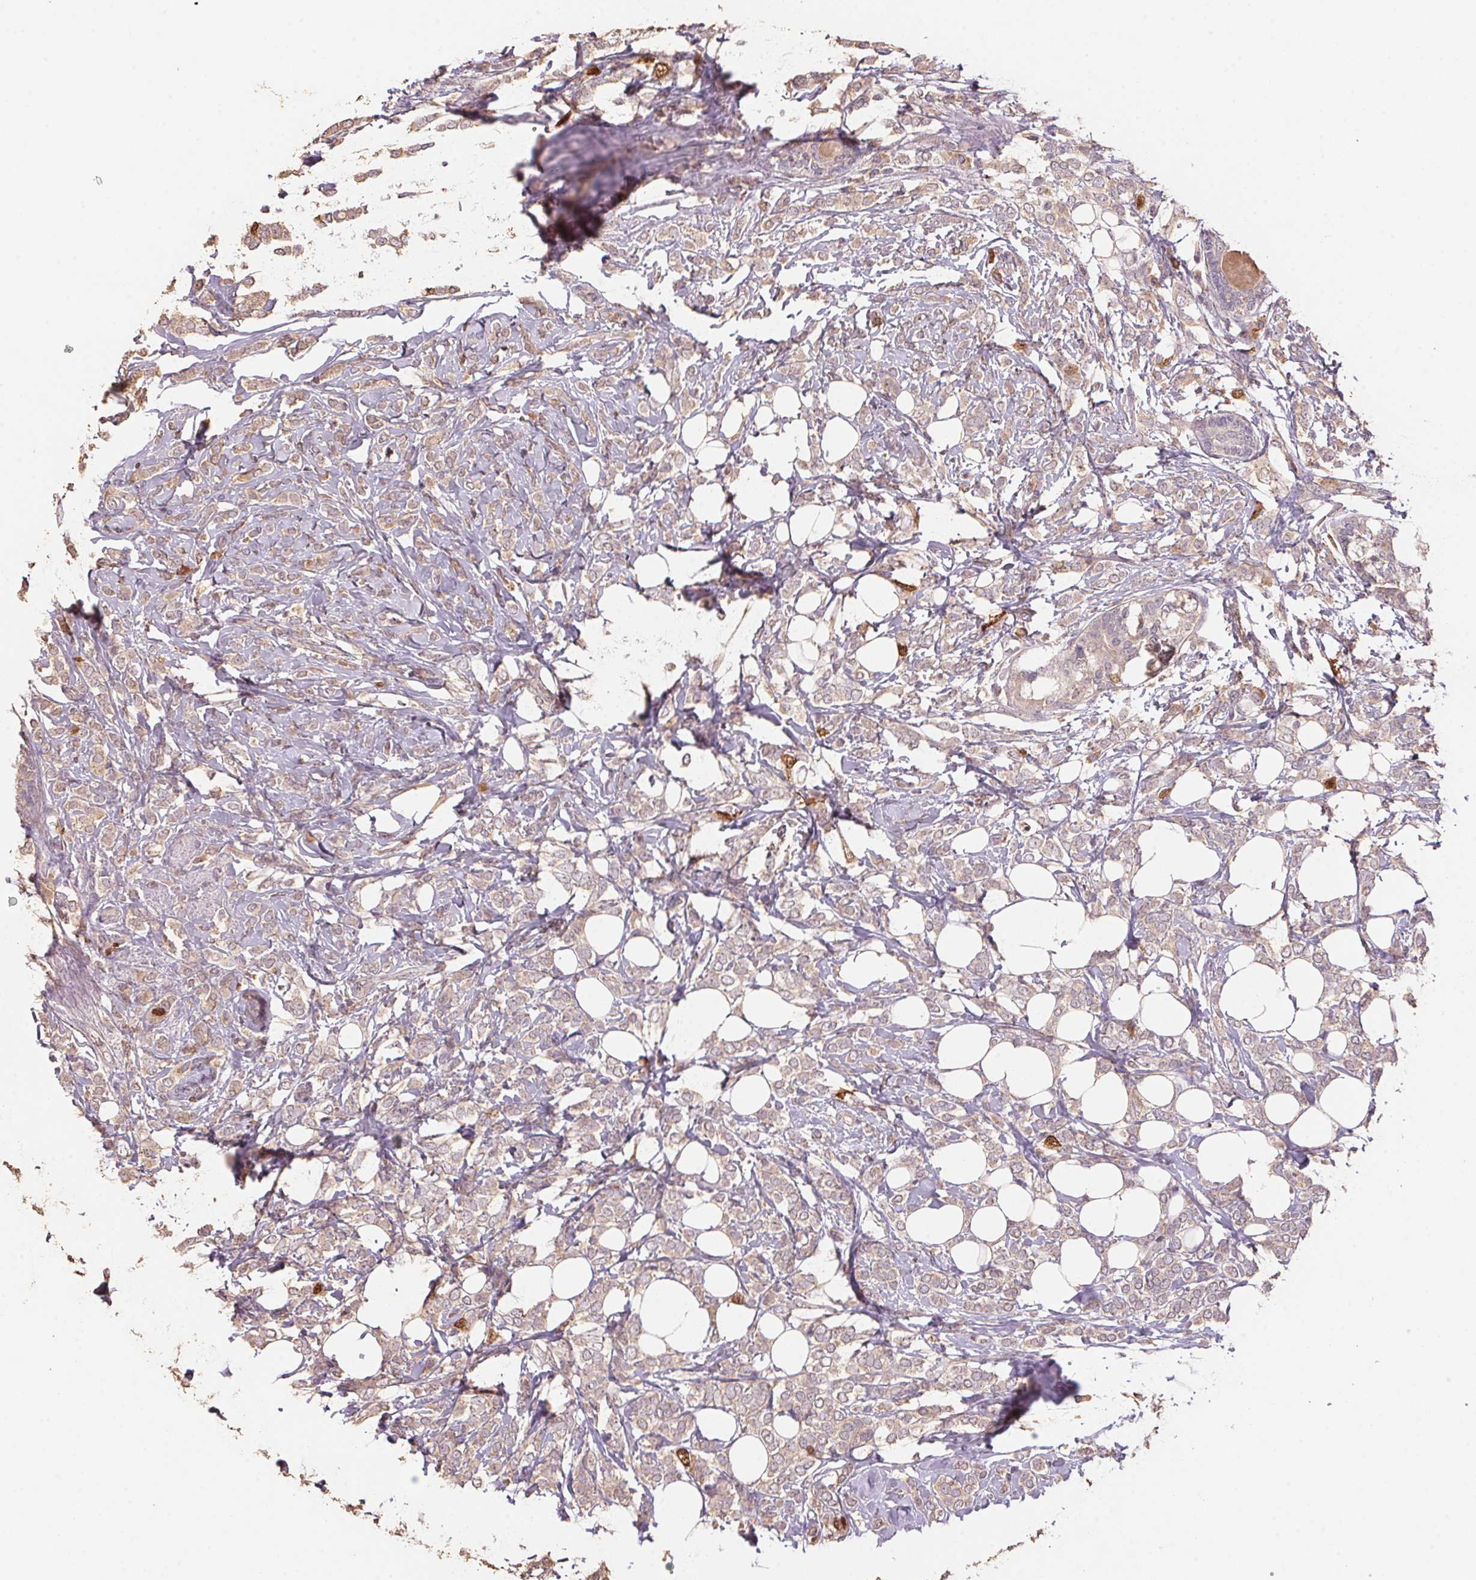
{"staining": {"intensity": "strong", "quantity": "<25%", "location": "nuclear"}, "tissue": "breast cancer", "cell_type": "Tumor cells", "image_type": "cancer", "snomed": [{"axis": "morphology", "description": "Lobular carcinoma"}, {"axis": "topography", "description": "Breast"}], "caption": "Immunohistochemical staining of lobular carcinoma (breast) shows medium levels of strong nuclear staining in approximately <25% of tumor cells.", "gene": "CENPF", "patient": {"sex": "female", "age": 49}}